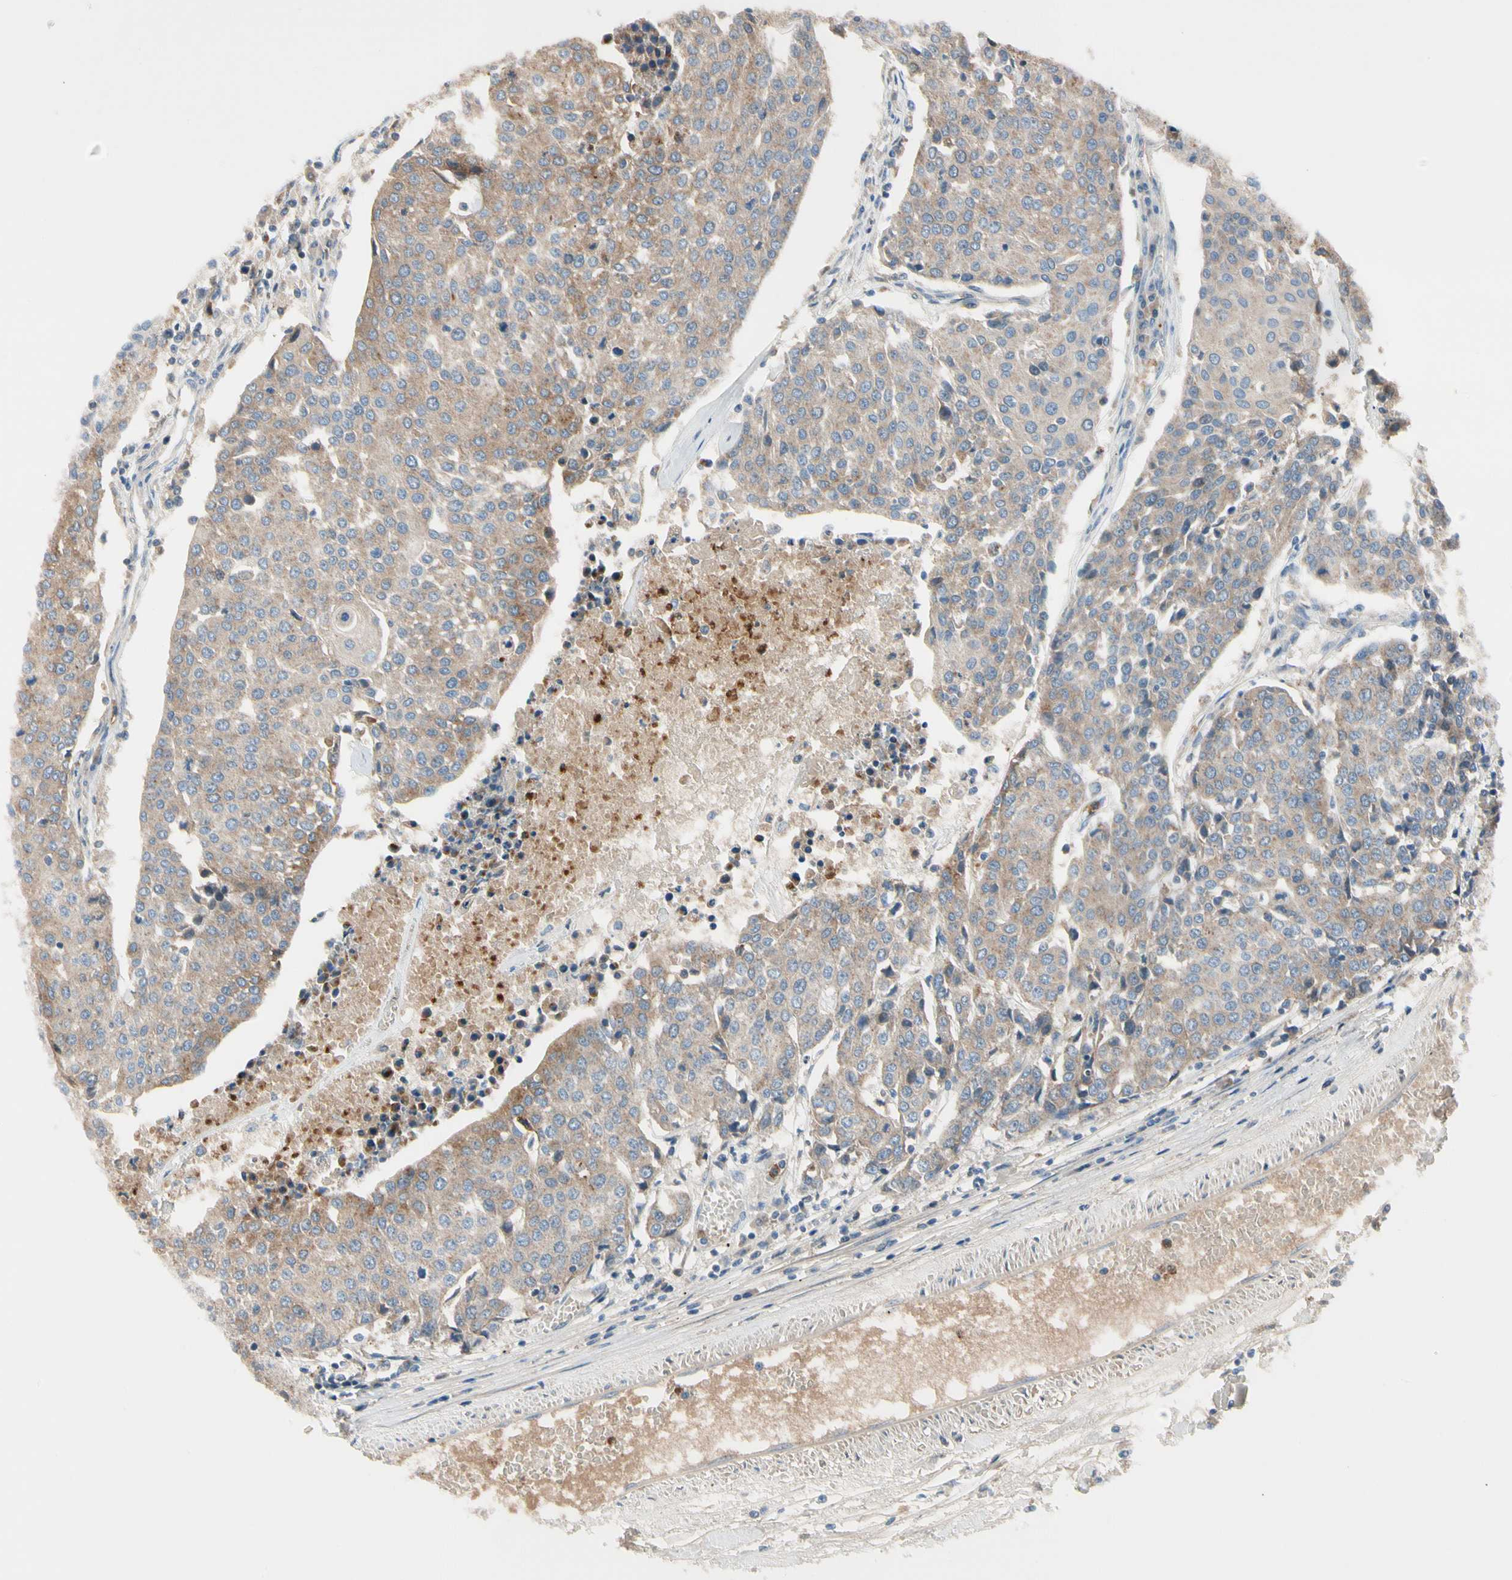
{"staining": {"intensity": "weak", "quantity": "25%-75%", "location": "cytoplasmic/membranous"}, "tissue": "urothelial cancer", "cell_type": "Tumor cells", "image_type": "cancer", "snomed": [{"axis": "morphology", "description": "Urothelial carcinoma, High grade"}, {"axis": "topography", "description": "Urinary bladder"}], "caption": "This is a photomicrograph of immunohistochemistry (IHC) staining of urothelial carcinoma (high-grade), which shows weak expression in the cytoplasmic/membranous of tumor cells.", "gene": "HJURP", "patient": {"sex": "female", "age": 85}}